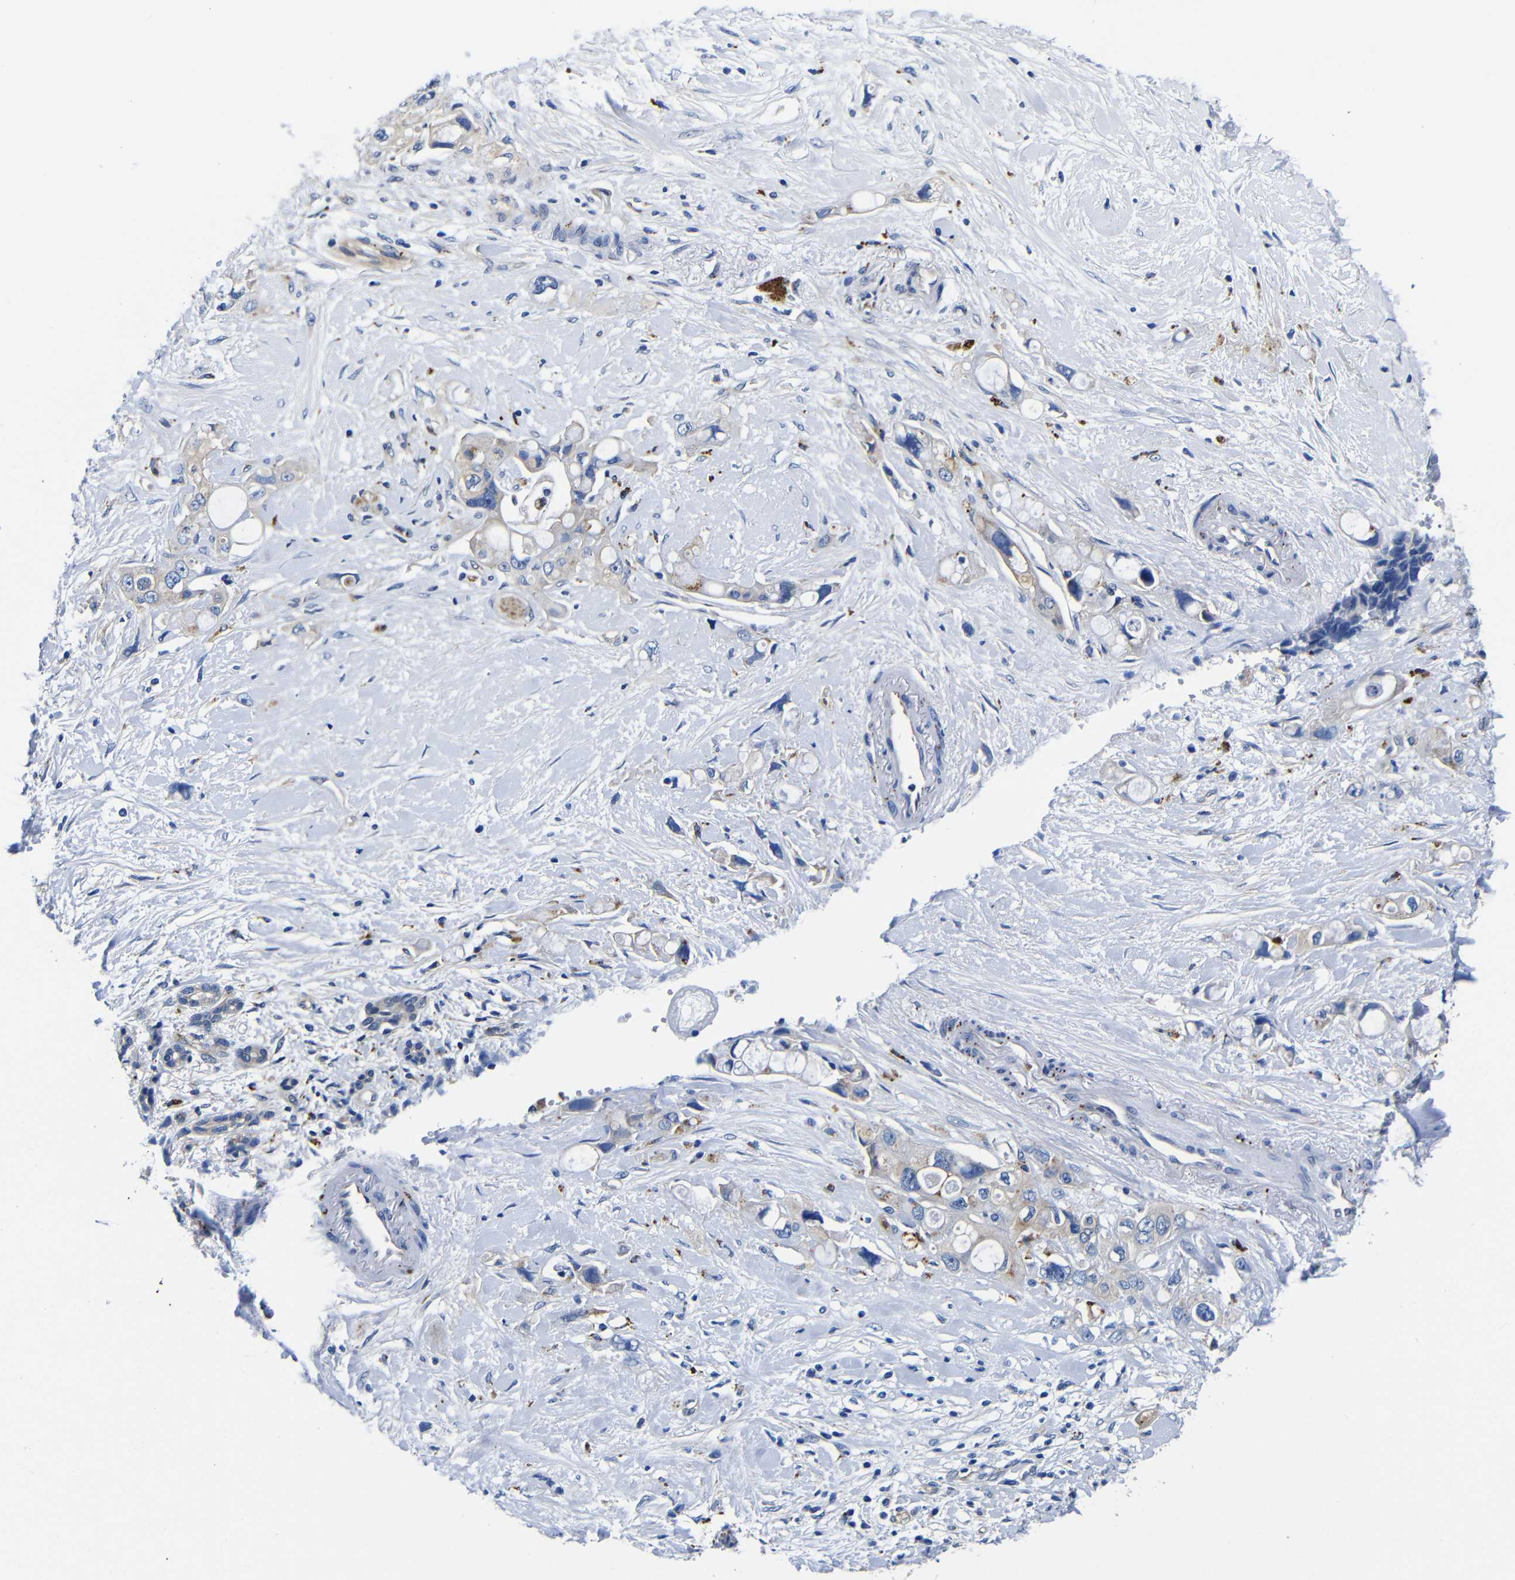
{"staining": {"intensity": "negative", "quantity": "none", "location": "none"}, "tissue": "pancreatic cancer", "cell_type": "Tumor cells", "image_type": "cancer", "snomed": [{"axis": "morphology", "description": "Adenocarcinoma, NOS"}, {"axis": "topography", "description": "Pancreas"}], "caption": "Tumor cells are negative for protein expression in human adenocarcinoma (pancreatic). (Immunohistochemistry (ihc), brightfield microscopy, high magnification).", "gene": "GIMAP2", "patient": {"sex": "female", "age": 56}}